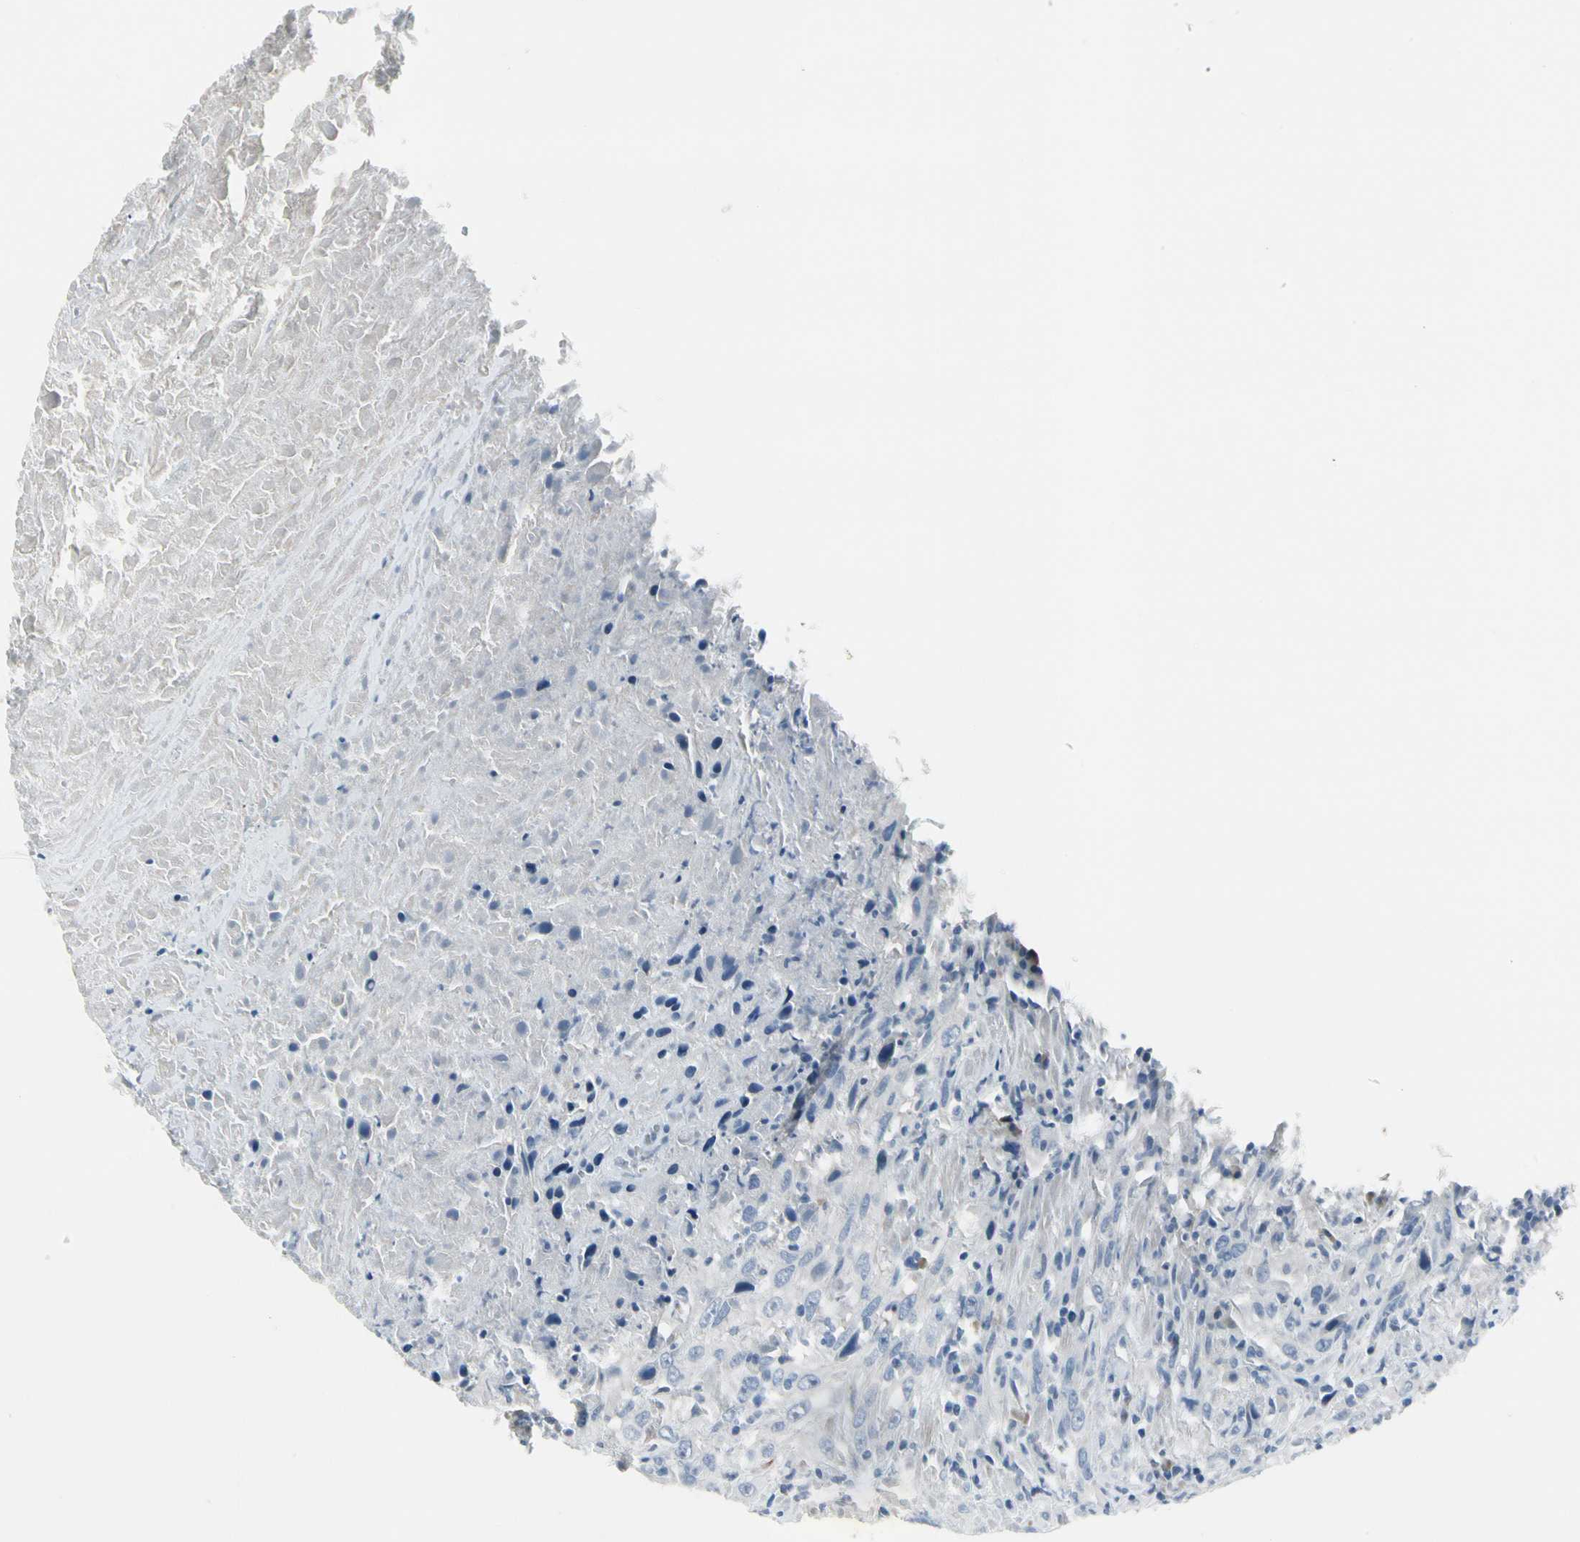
{"staining": {"intensity": "negative", "quantity": "none", "location": "none"}, "tissue": "urothelial cancer", "cell_type": "Tumor cells", "image_type": "cancer", "snomed": [{"axis": "morphology", "description": "Urothelial carcinoma, High grade"}, {"axis": "topography", "description": "Kidney"}, {"axis": "topography", "description": "Urinary bladder"}], "caption": "Micrograph shows no protein positivity in tumor cells of urothelial cancer tissue. Brightfield microscopy of immunohistochemistry stained with DAB (brown) and hematoxylin (blue), captured at high magnification.", "gene": "PIGR", "patient": {"sex": "male", "age": 77}}